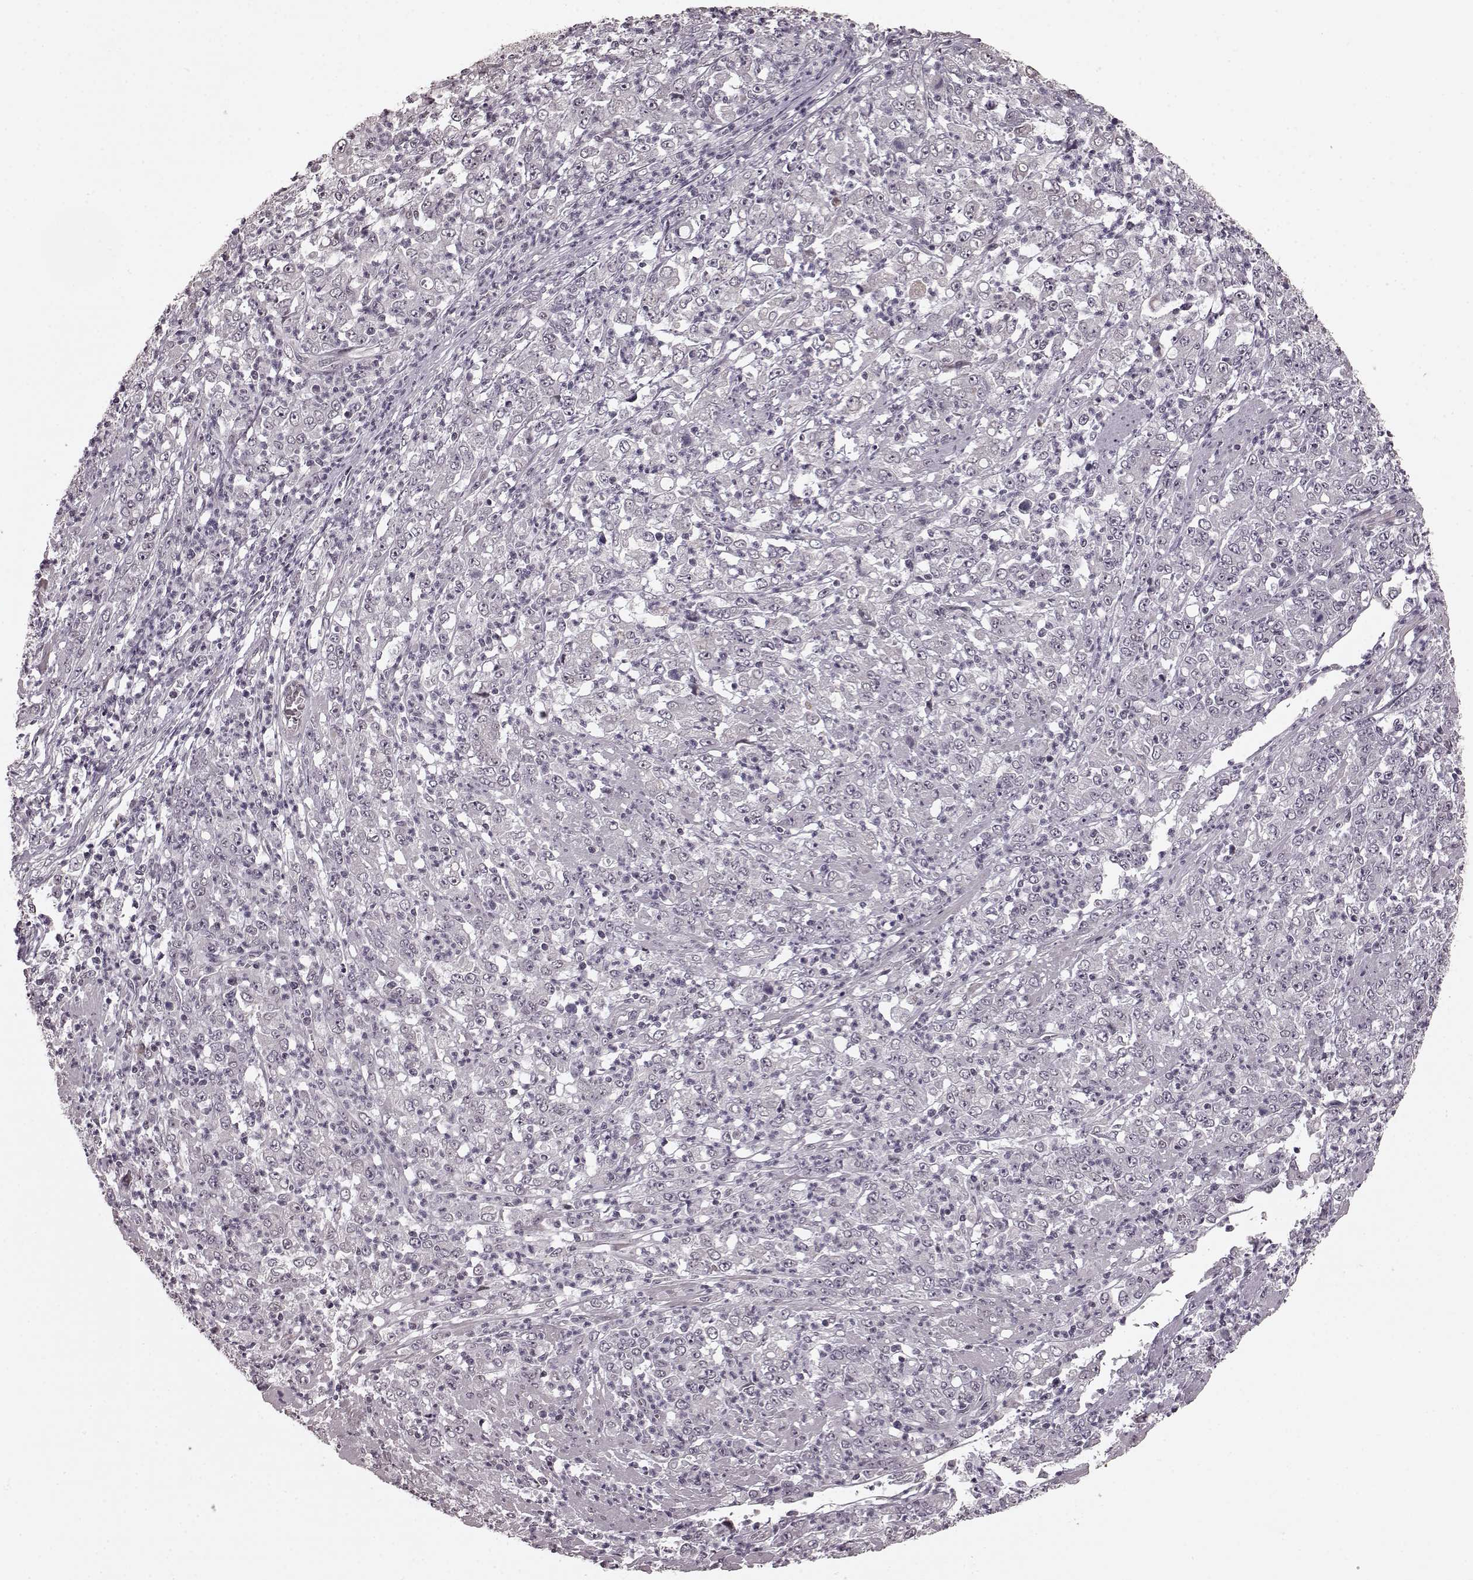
{"staining": {"intensity": "negative", "quantity": "none", "location": "none"}, "tissue": "stomach cancer", "cell_type": "Tumor cells", "image_type": "cancer", "snomed": [{"axis": "morphology", "description": "Adenocarcinoma, NOS"}, {"axis": "topography", "description": "Stomach, lower"}], "caption": "IHC histopathology image of adenocarcinoma (stomach) stained for a protein (brown), which demonstrates no expression in tumor cells. (DAB (3,3'-diaminobenzidine) immunohistochemistry (IHC) with hematoxylin counter stain).", "gene": "PLCB4", "patient": {"sex": "female", "age": 71}}